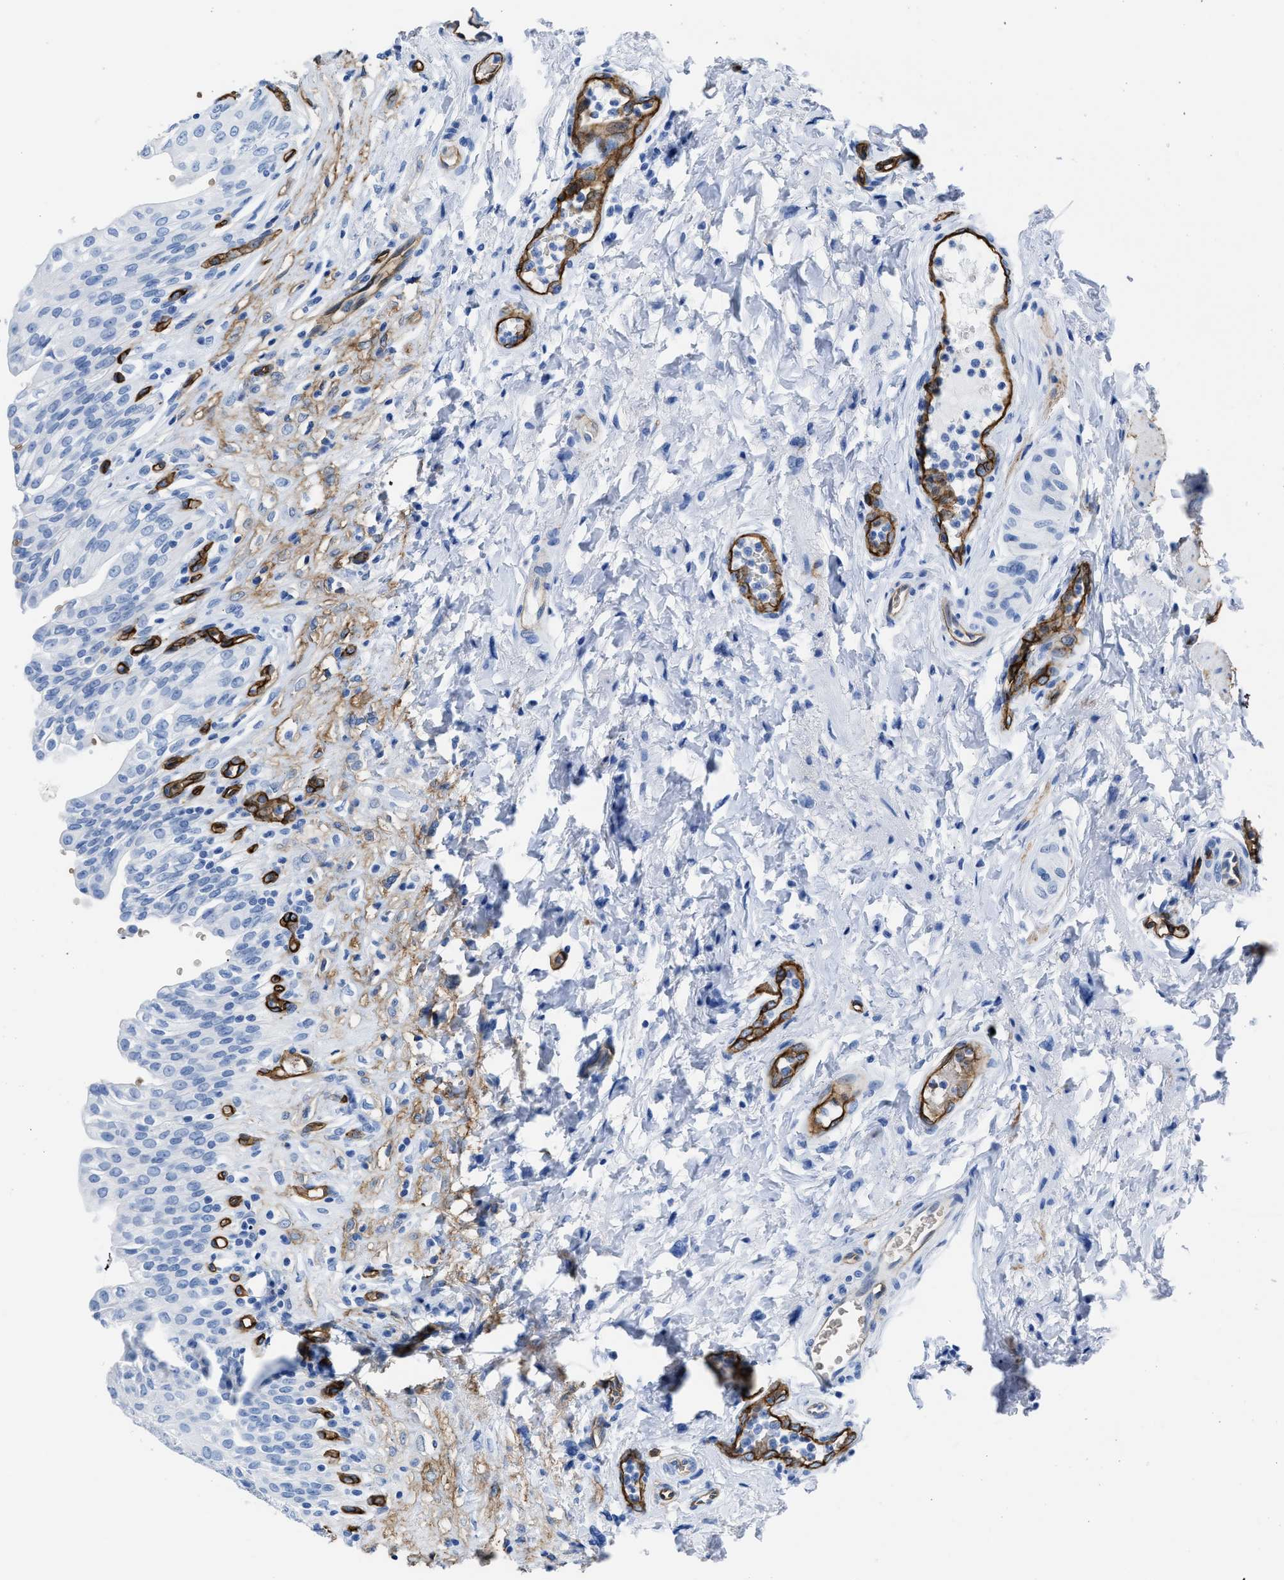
{"staining": {"intensity": "negative", "quantity": "none", "location": "none"}, "tissue": "urinary bladder", "cell_type": "Urothelial cells", "image_type": "normal", "snomed": [{"axis": "morphology", "description": "Urothelial carcinoma, High grade"}, {"axis": "topography", "description": "Urinary bladder"}], "caption": "The photomicrograph displays no staining of urothelial cells in unremarkable urinary bladder. Brightfield microscopy of IHC stained with DAB (brown) and hematoxylin (blue), captured at high magnification.", "gene": "AQP1", "patient": {"sex": "male", "age": 46}}